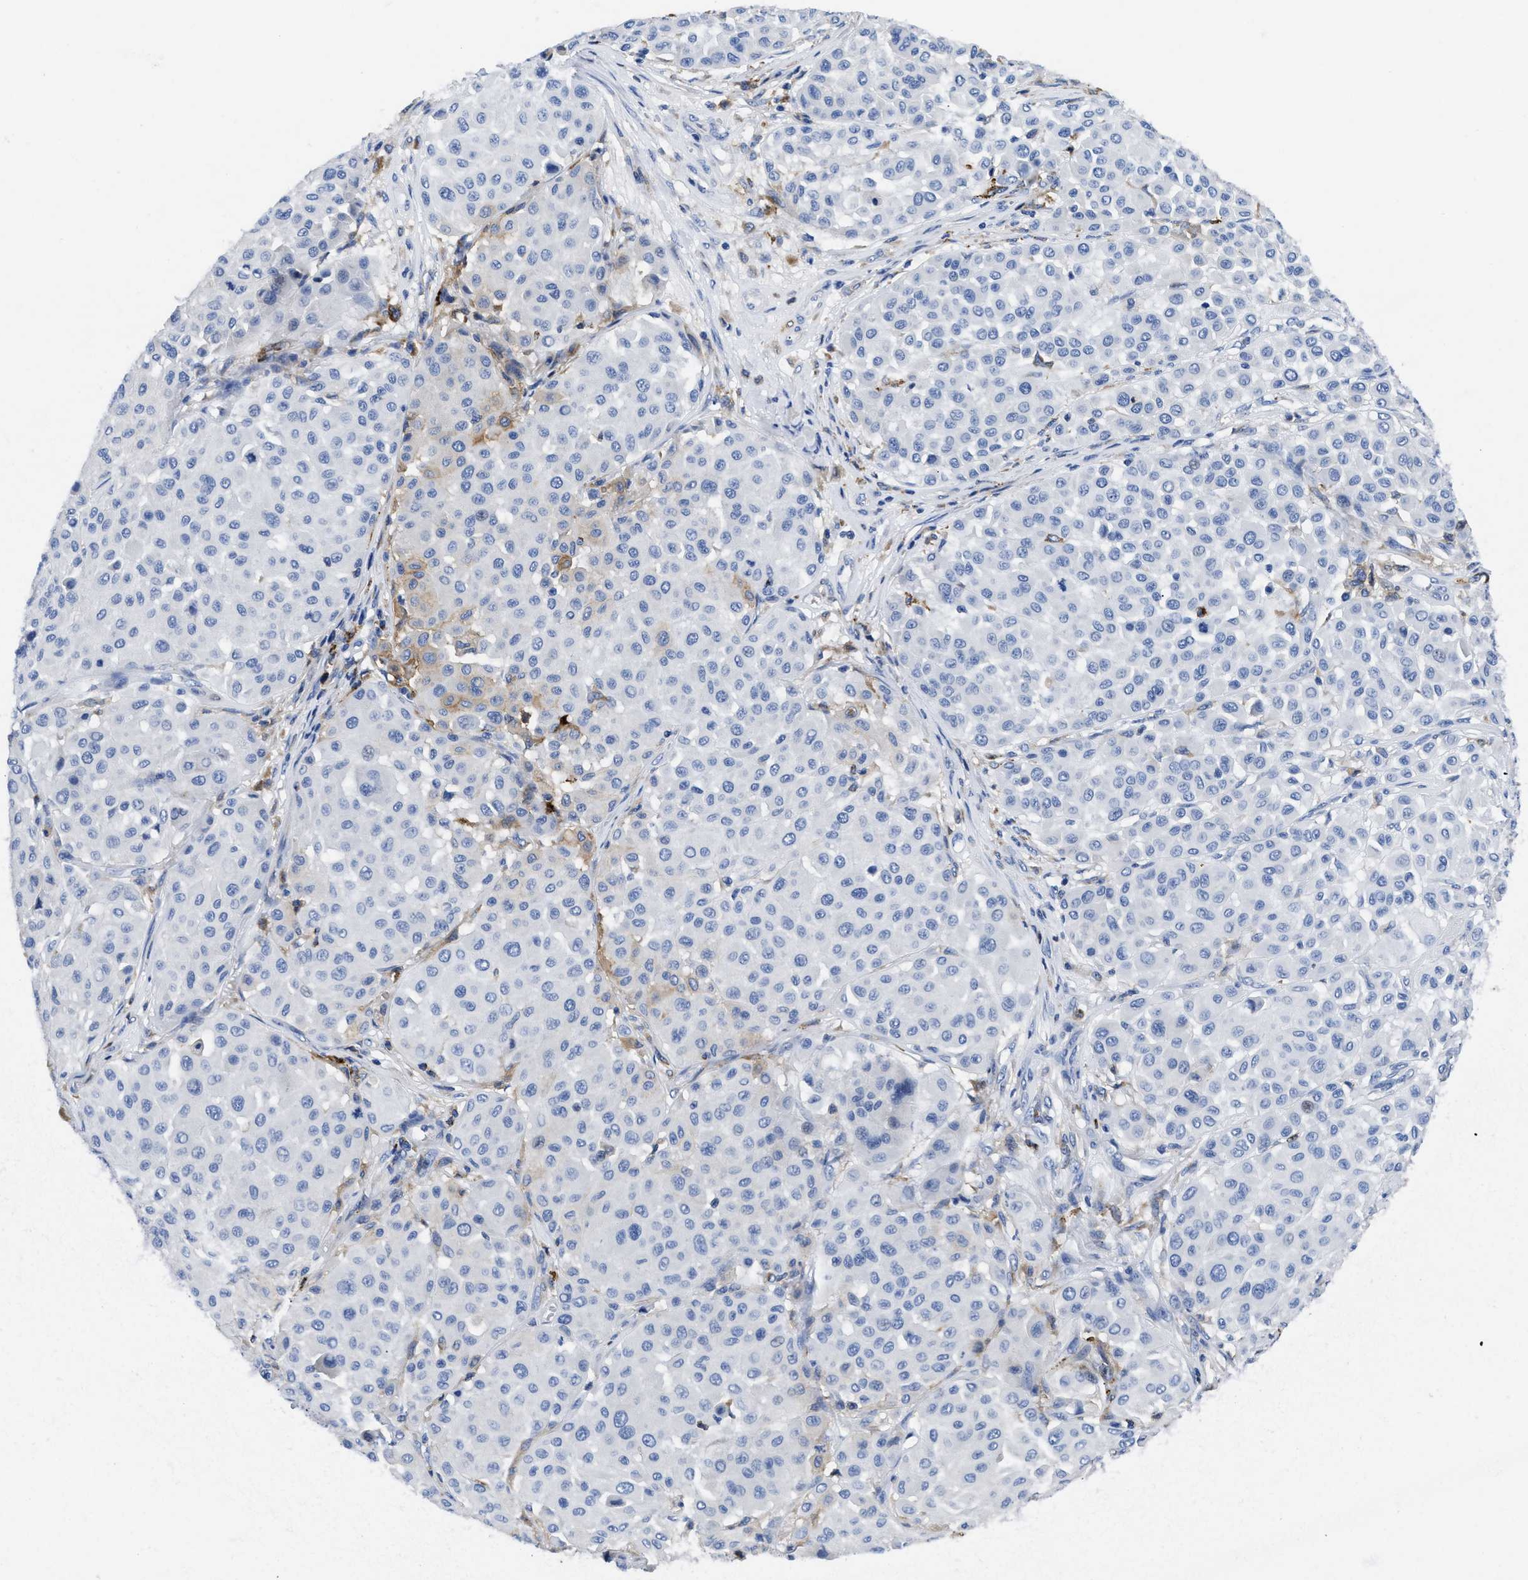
{"staining": {"intensity": "negative", "quantity": "none", "location": "none"}, "tissue": "melanoma", "cell_type": "Tumor cells", "image_type": "cancer", "snomed": [{"axis": "morphology", "description": "Malignant melanoma, Metastatic site"}, {"axis": "topography", "description": "Soft tissue"}], "caption": "This is an immunohistochemistry (IHC) photomicrograph of human melanoma. There is no positivity in tumor cells.", "gene": "HLA-DPA1", "patient": {"sex": "male", "age": 41}}